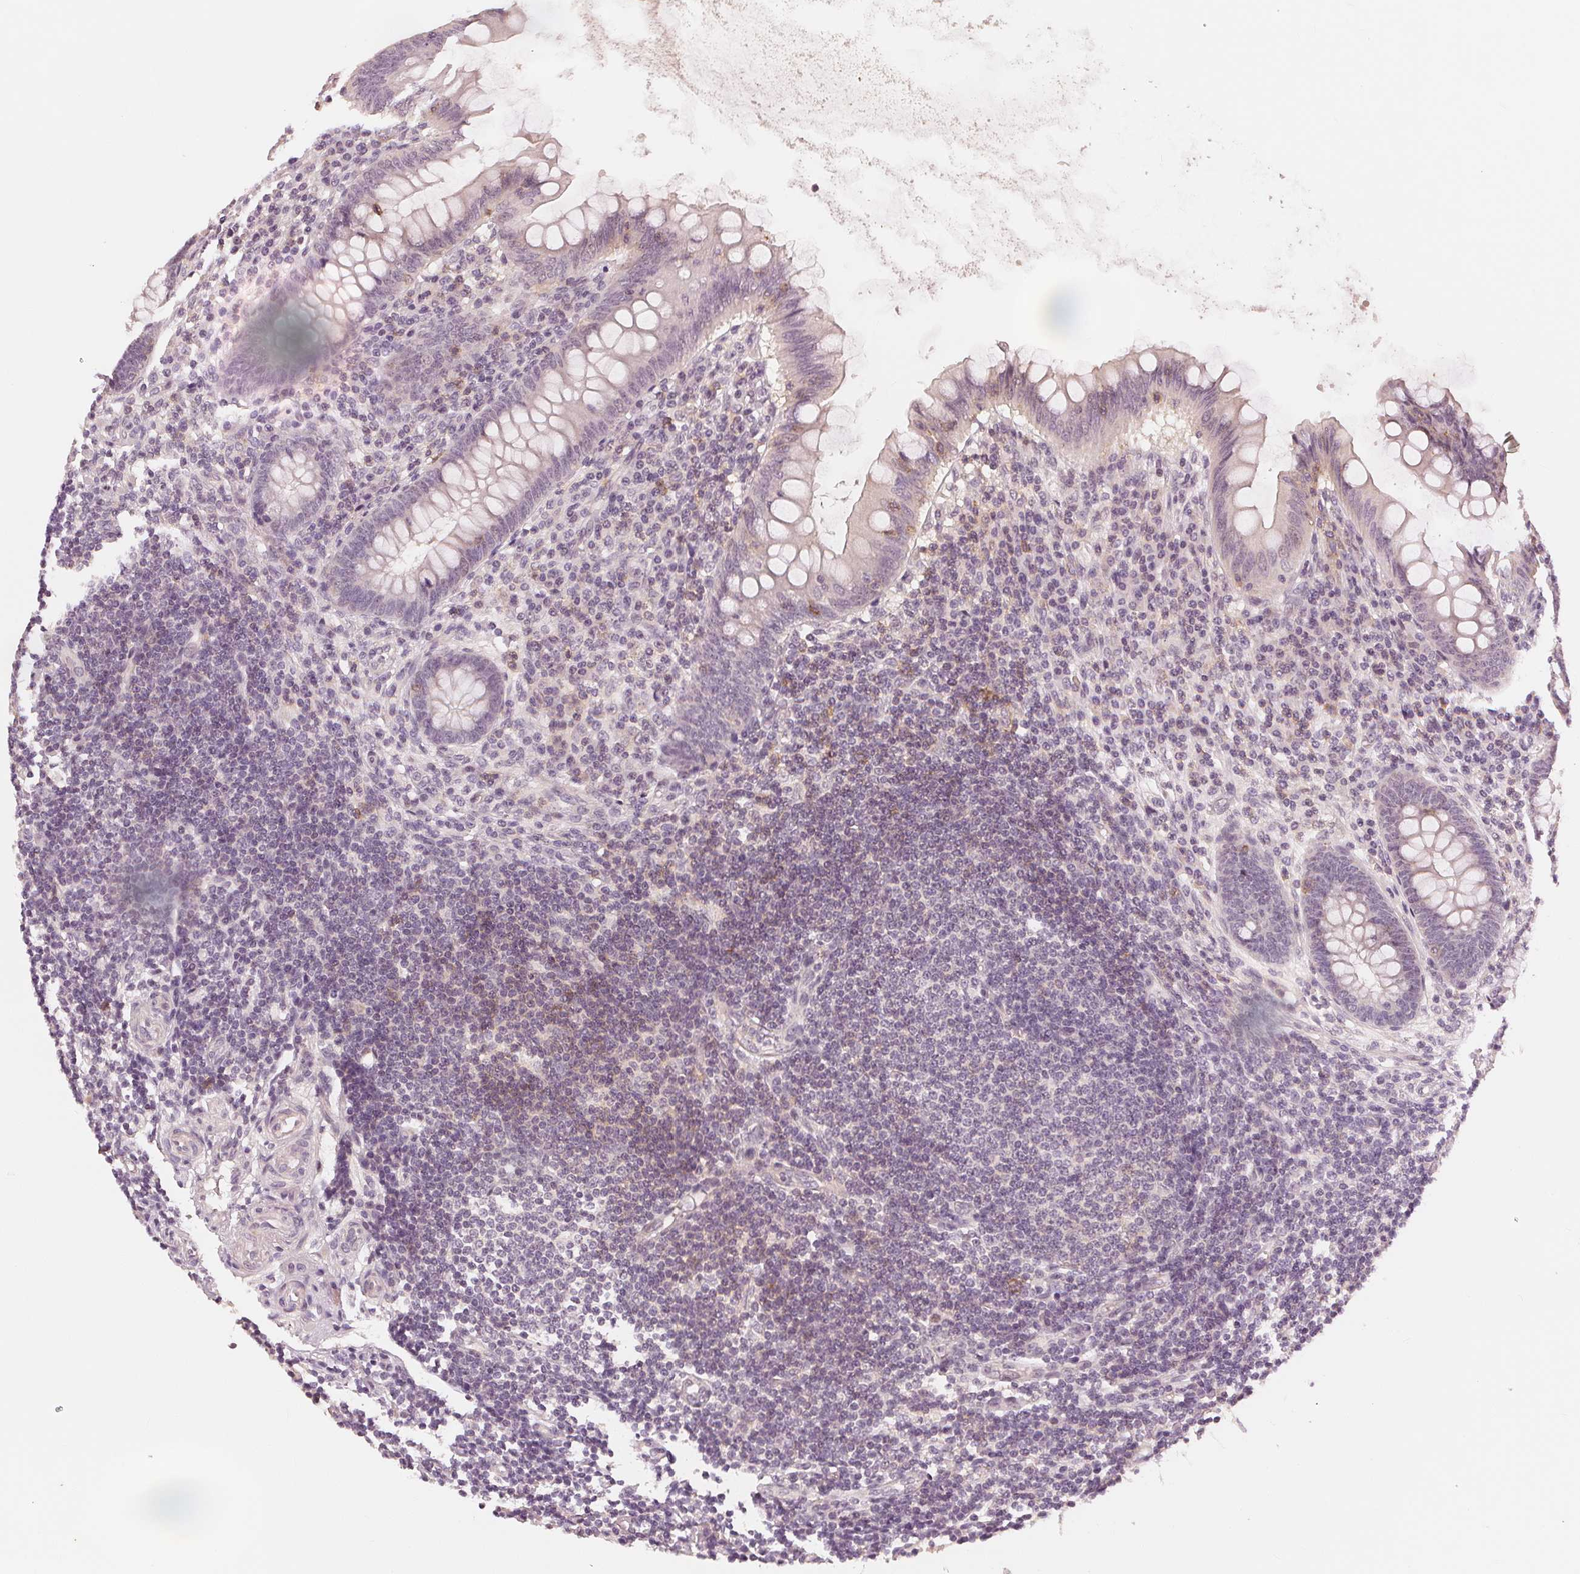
{"staining": {"intensity": "weak", "quantity": "<25%", "location": "cytoplasmic/membranous,nuclear"}, "tissue": "appendix", "cell_type": "Glandular cells", "image_type": "normal", "snomed": [{"axis": "morphology", "description": "Normal tissue, NOS"}, {"axis": "topography", "description": "Appendix"}], "caption": "This histopathology image is of normal appendix stained with immunohistochemistry to label a protein in brown with the nuclei are counter-stained blue. There is no positivity in glandular cells. The staining is performed using DAB brown chromogen with nuclei counter-stained in using hematoxylin.", "gene": "SLC34A1", "patient": {"sex": "female", "age": 57}}